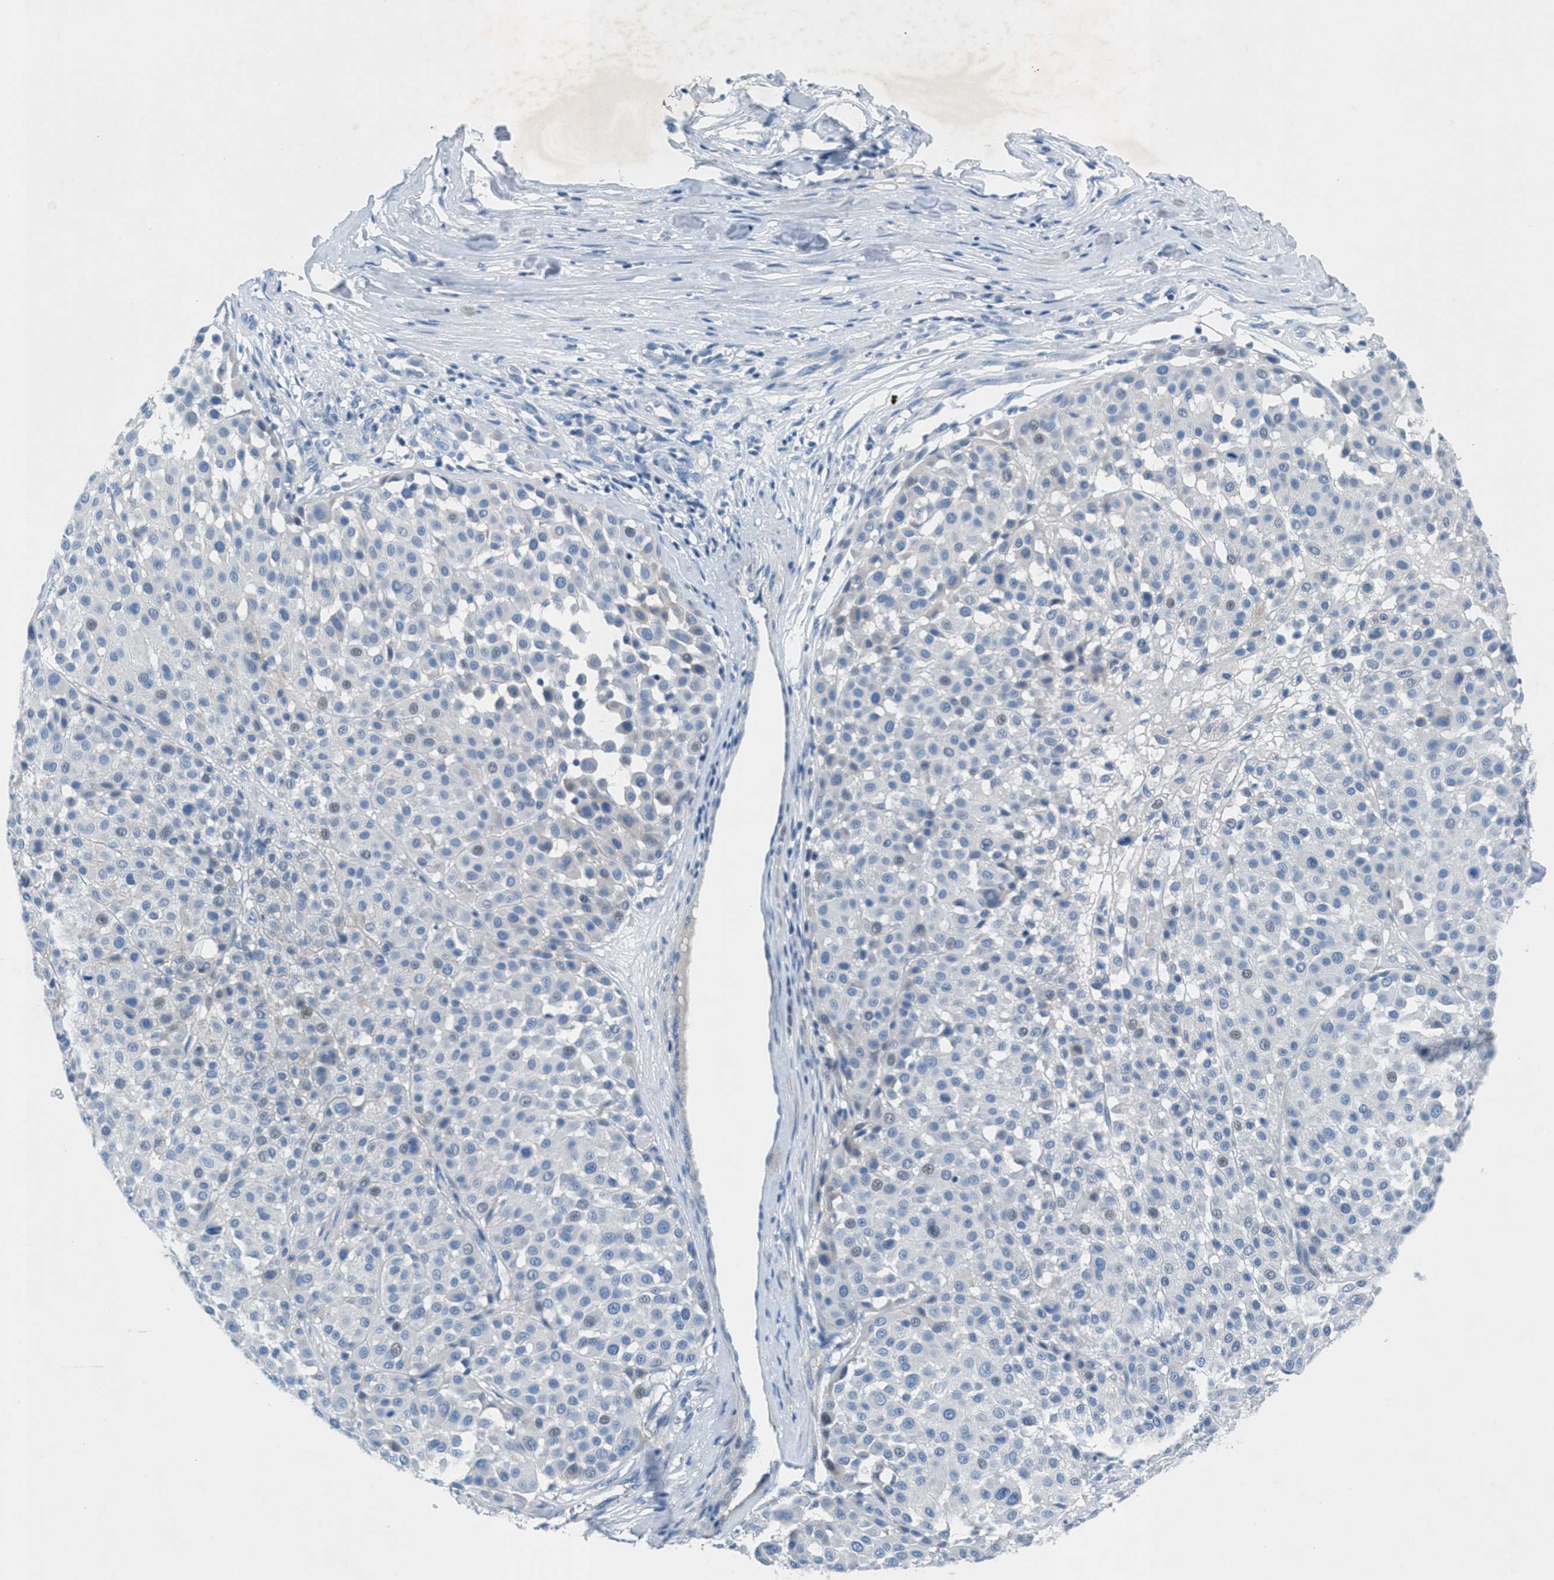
{"staining": {"intensity": "negative", "quantity": "none", "location": "none"}, "tissue": "melanoma", "cell_type": "Tumor cells", "image_type": "cancer", "snomed": [{"axis": "morphology", "description": "Malignant melanoma, Metastatic site"}, {"axis": "topography", "description": "Soft tissue"}], "caption": "Malignant melanoma (metastatic site) was stained to show a protein in brown. There is no significant expression in tumor cells.", "gene": "GALNT17", "patient": {"sex": "male", "age": 41}}